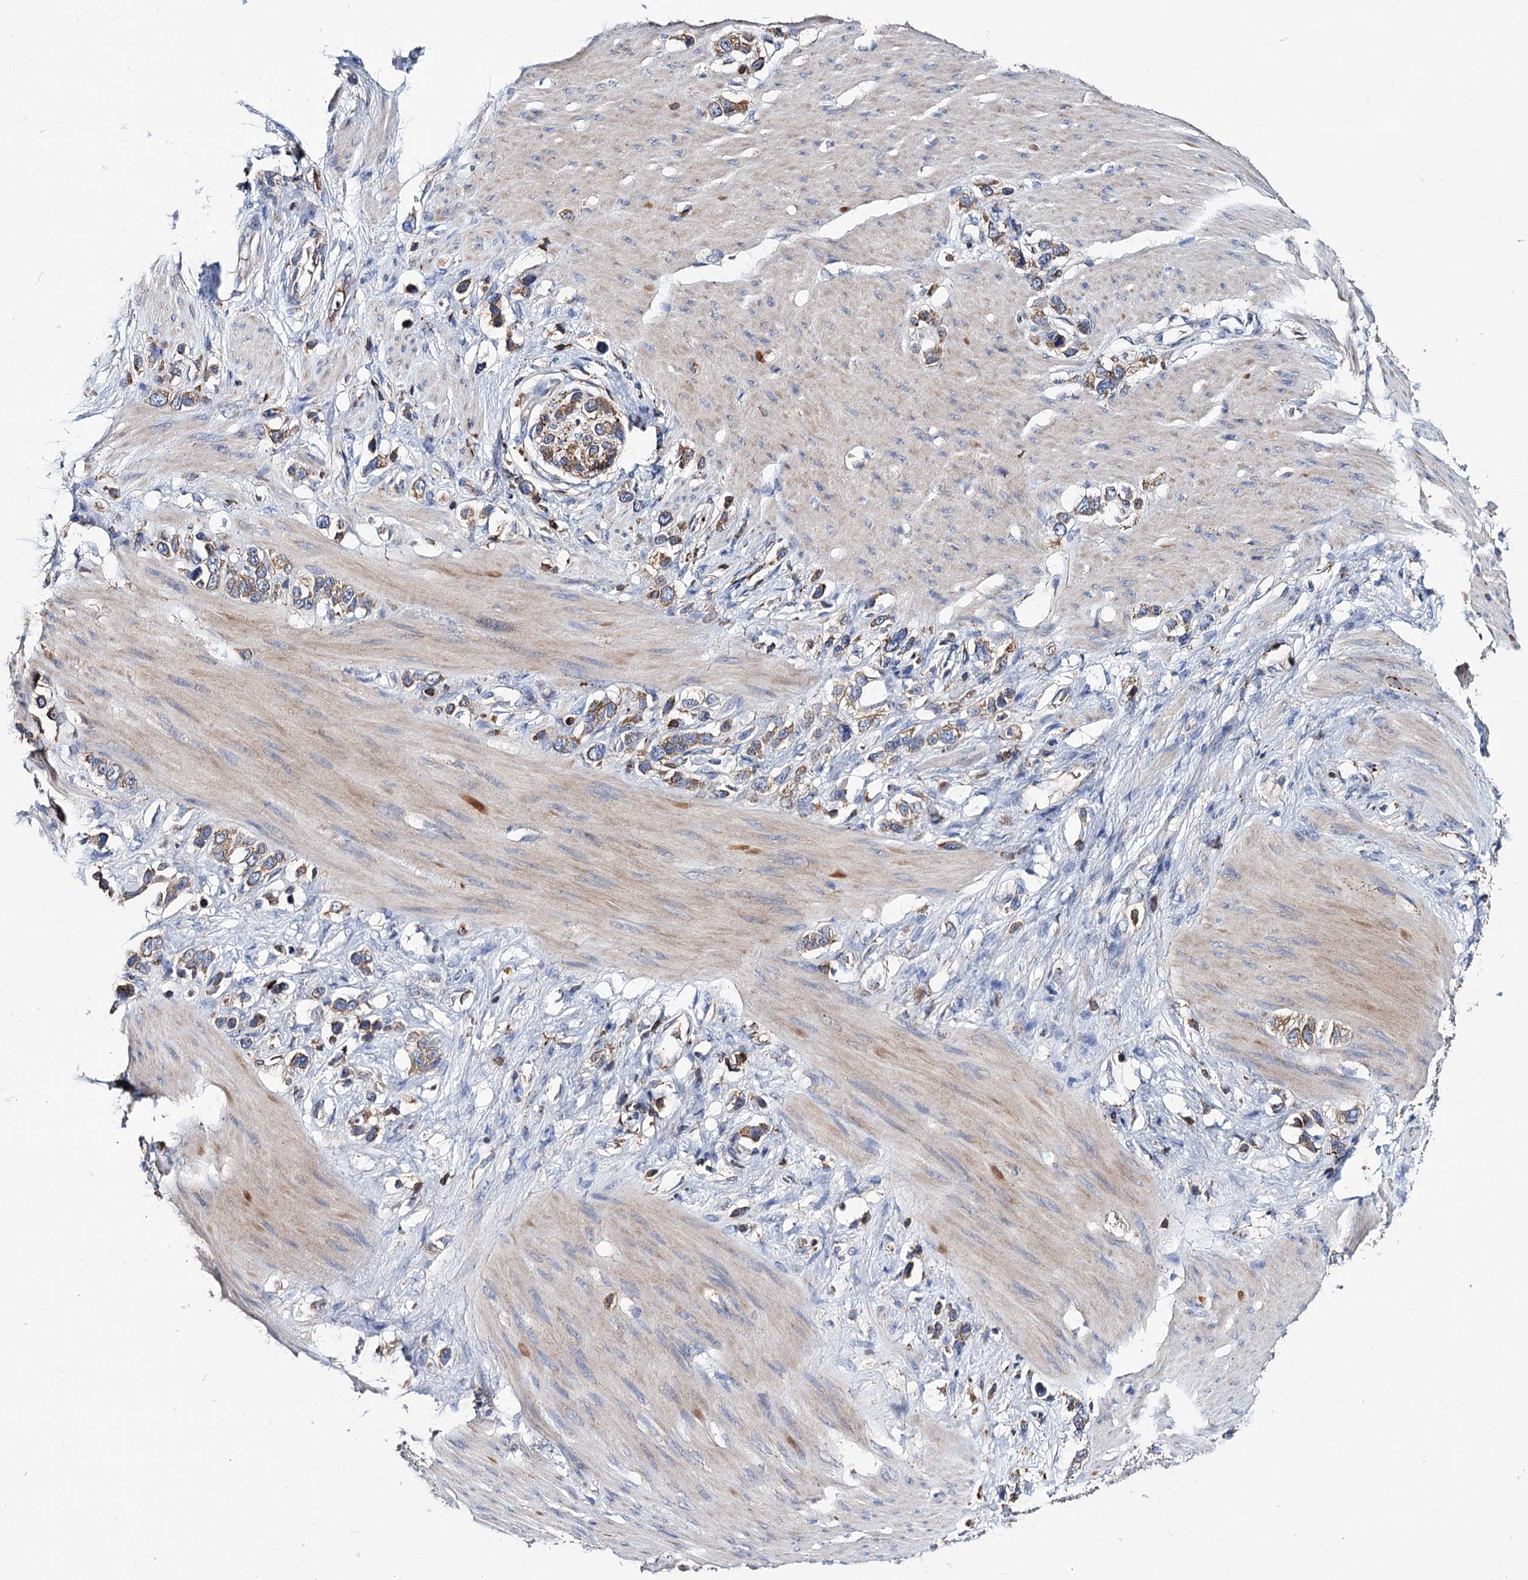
{"staining": {"intensity": "moderate", "quantity": ">75%", "location": "cytoplasmic/membranous"}, "tissue": "stomach cancer", "cell_type": "Tumor cells", "image_type": "cancer", "snomed": [{"axis": "morphology", "description": "Adenocarcinoma, NOS"}, {"axis": "morphology", "description": "Adenocarcinoma, High grade"}, {"axis": "topography", "description": "Stomach, upper"}, {"axis": "topography", "description": "Stomach, lower"}], "caption": "Moderate cytoplasmic/membranous expression for a protein is present in about >75% of tumor cells of stomach cancer using immunohistochemistry (IHC).", "gene": "UBASH3B", "patient": {"sex": "female", "age": 65}}